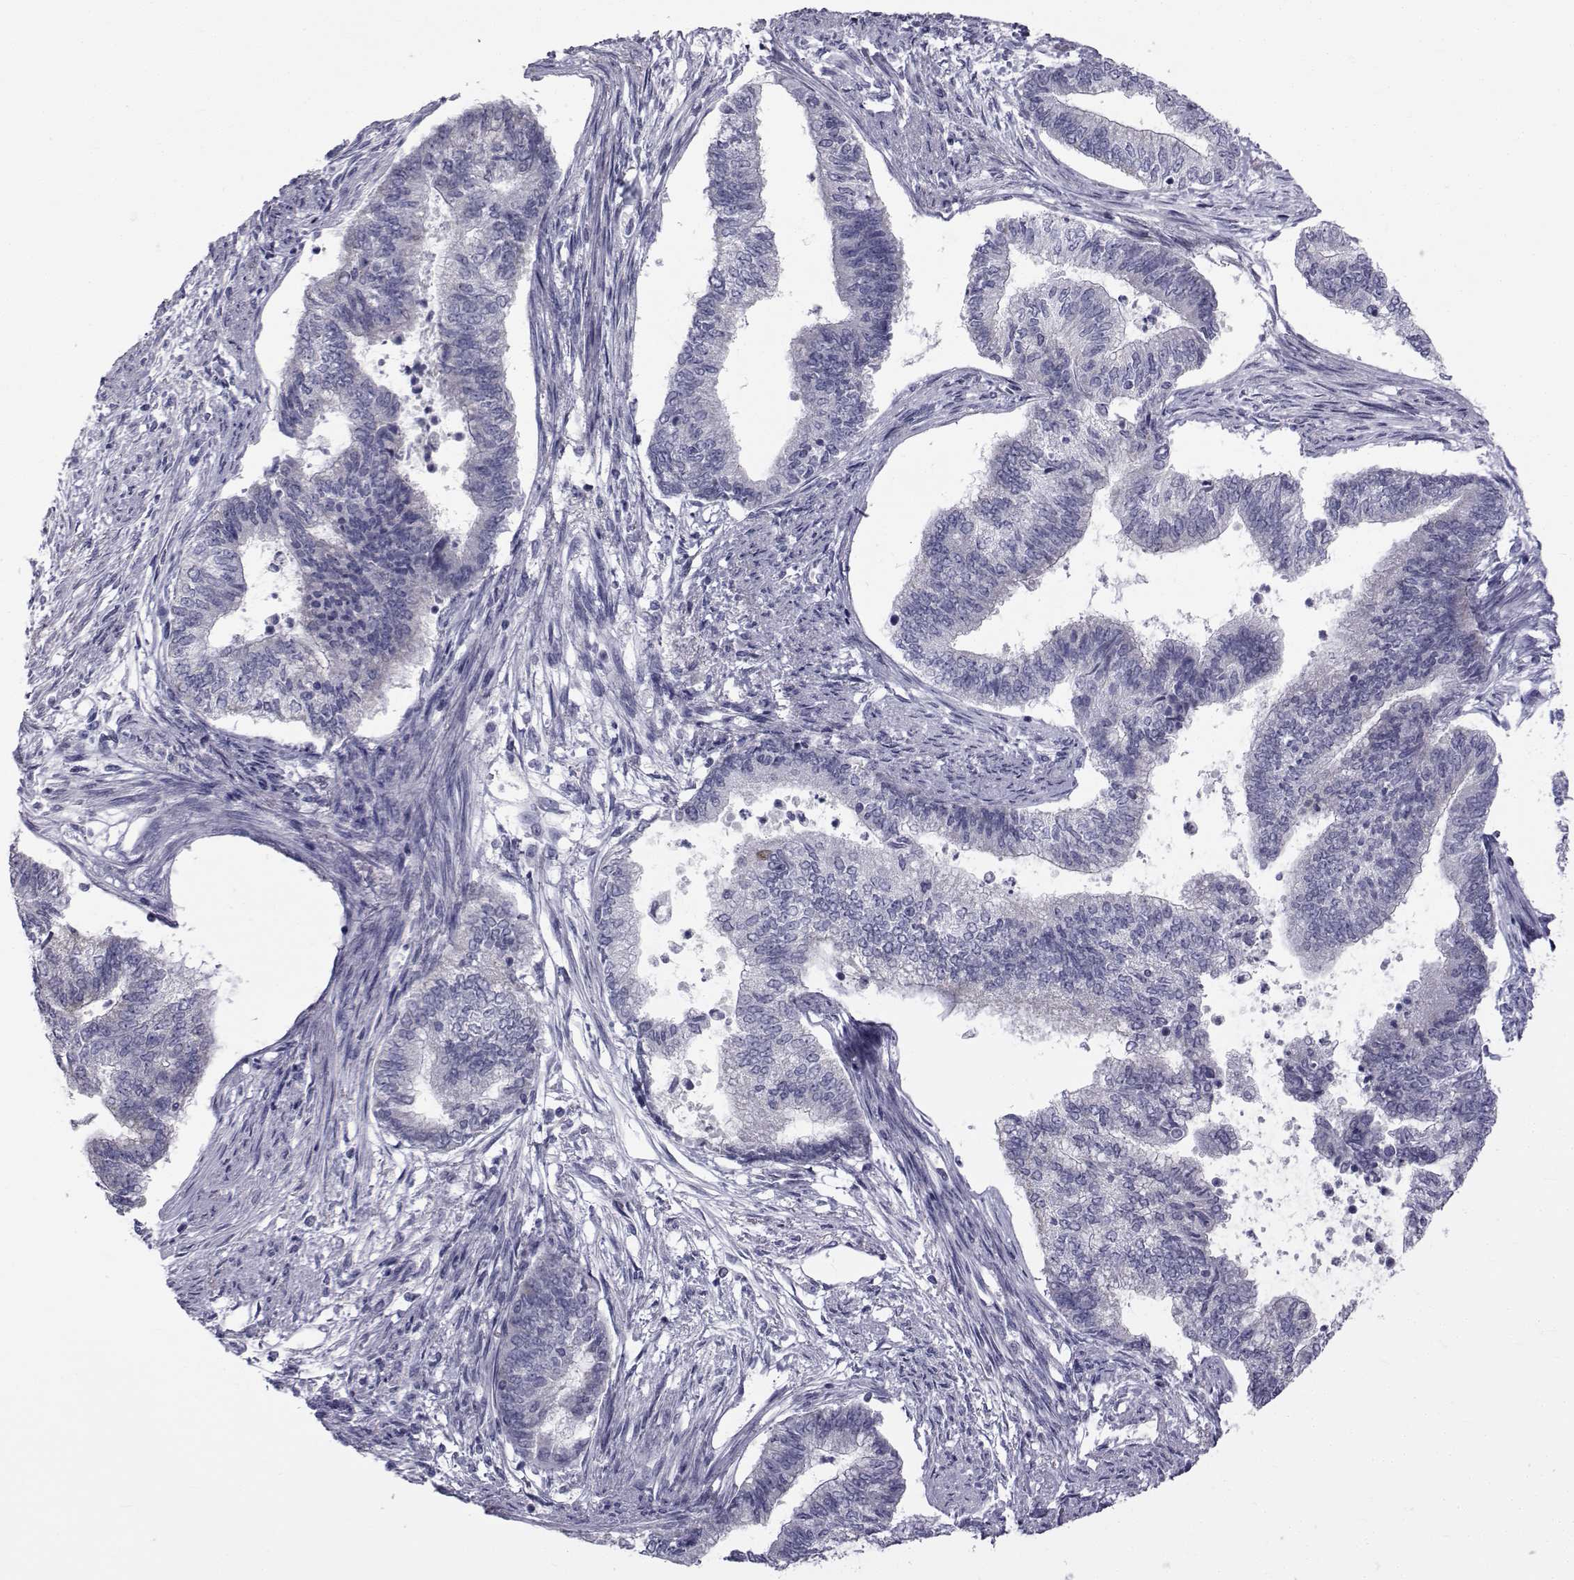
{"staining": {"intensity": "negative", "quantity": "none", "location": "none"}, "tissue": "endometrial cancer", "cell_type": "Tumor cells", "image_type": "cancer", "snomed": [{"axis": "morphology", "description": "Adenocarcinoma, NOS"}, {"axis": "topography", "description": "Endometrium"}], "caption": "Human endometrial cancer (adenocarcinoma) stained for a protein using immunohistochemistry (IHC) displays no staining in tumor cells.", "gene": "FDXR", "patient": {"sex": "female", "age": 65}}